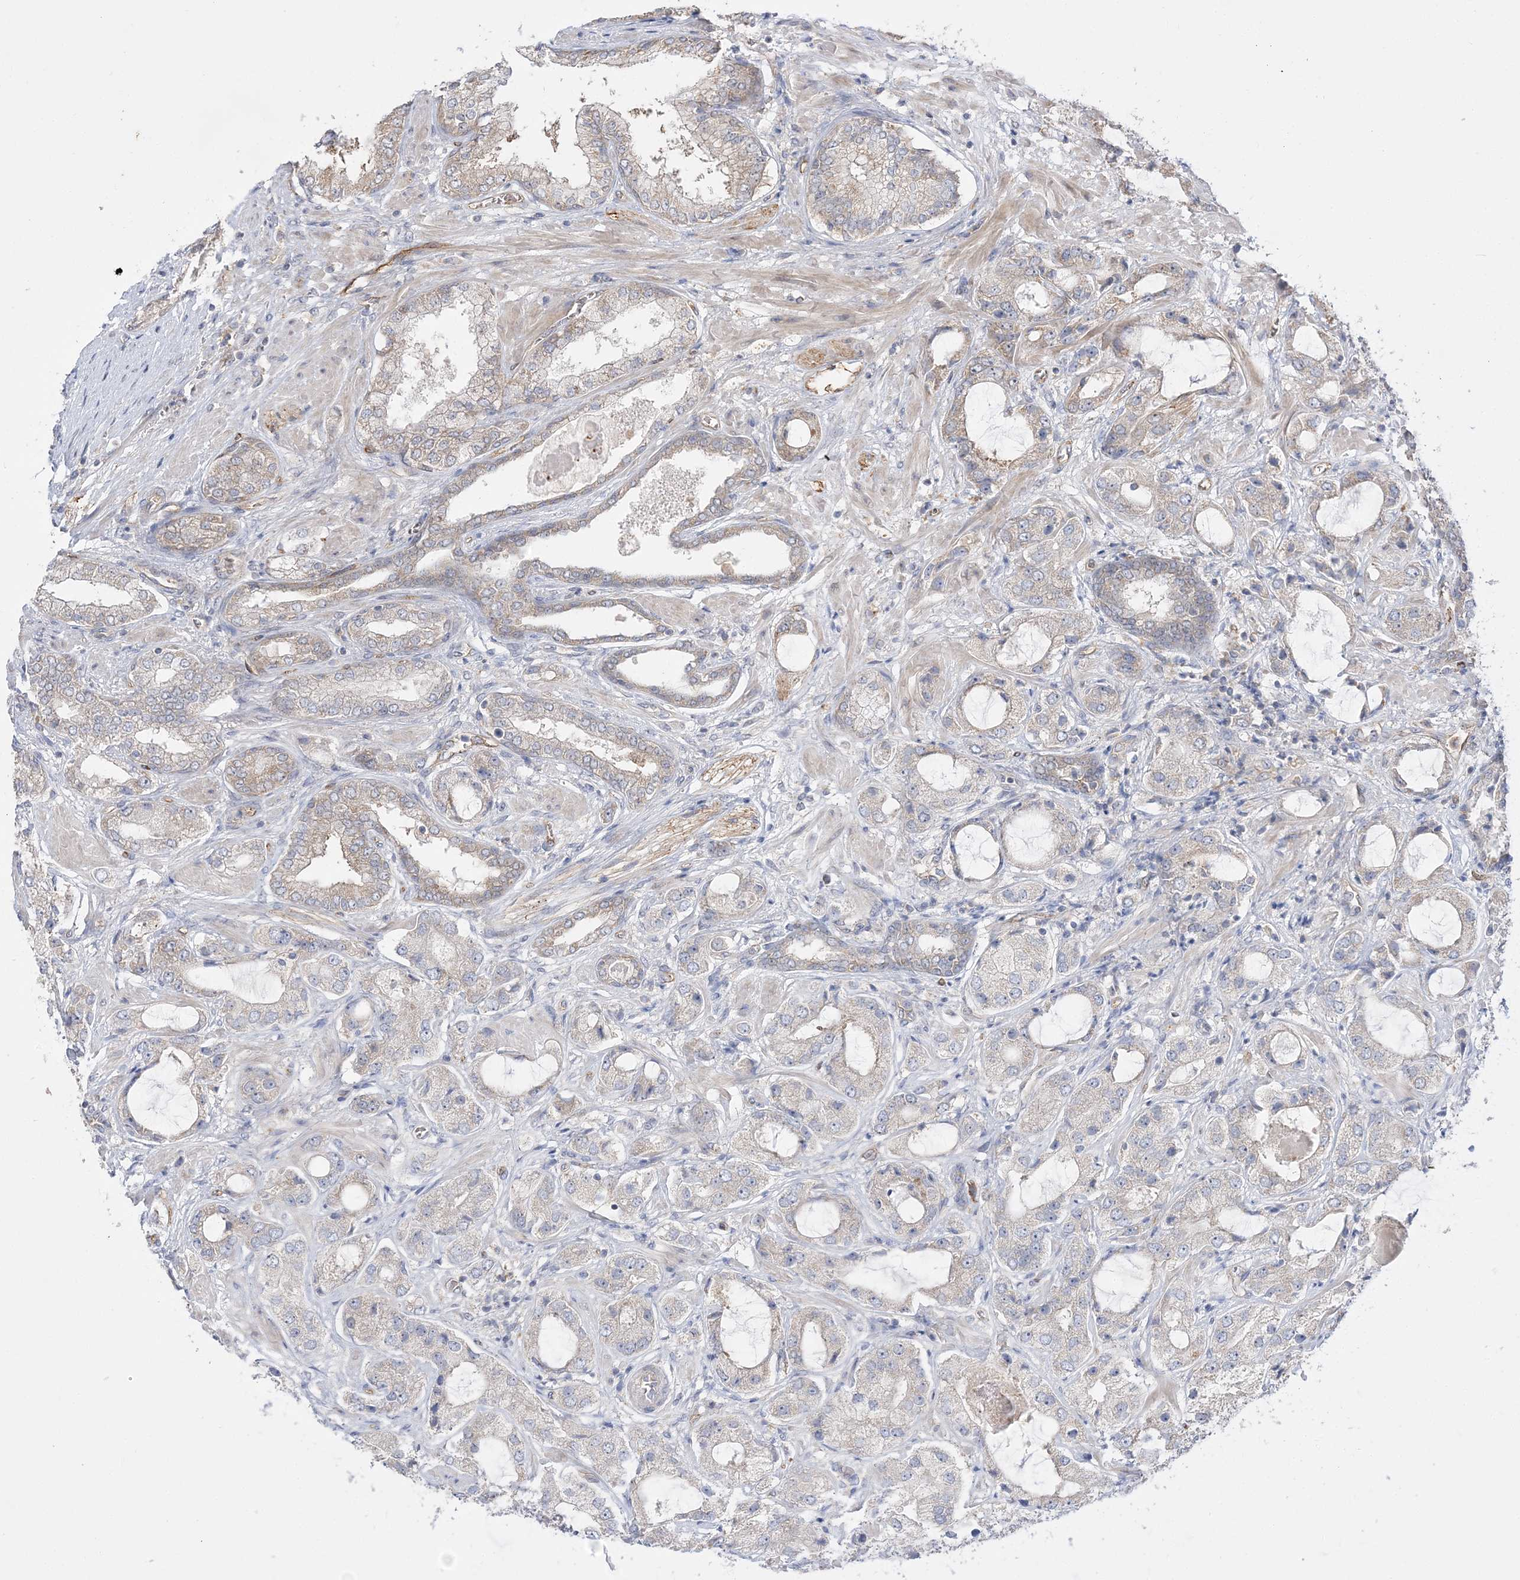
{"staining": {"intensity": "weak", "quantity": "<25%", "location": "cytoplasmic/membranous"}, "tissue": "prostate cancer", "cell_type": "Tumor cells", "image_type": "cancer", "snomed": [{"axis": "morphology", "description": "Adenocarcinoma, High grade"}, {"axis": "topography", "description": "Prostate"}], "caption": "Prostate cancer (adenocarcinoma (high-grade)) was stained to show a protein in brown. There is no significant staining in tumor cells.", "gene": "FARSB", "patient": {"sex": "male", "age": 59}}